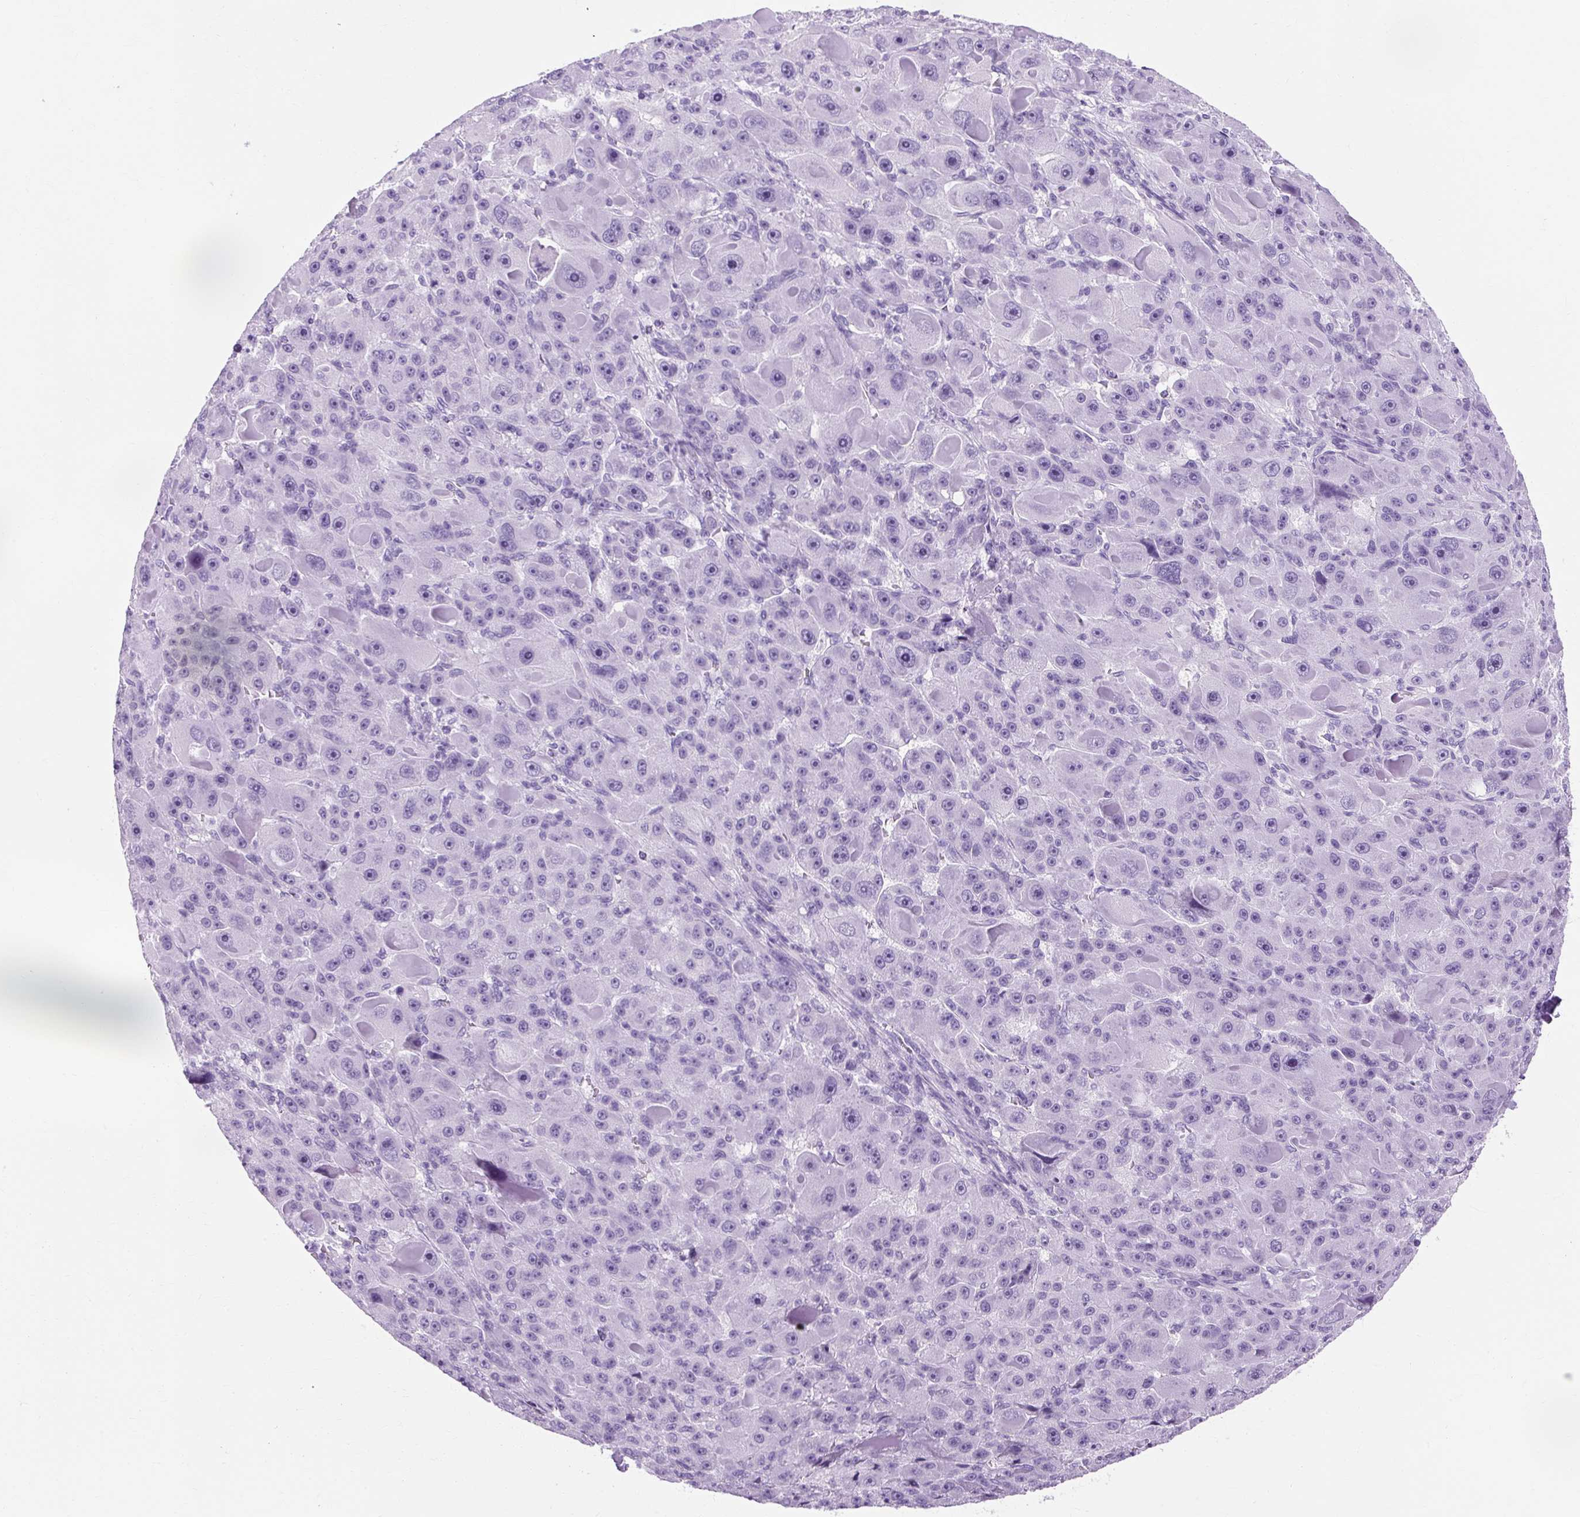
{"staining": {"intensity": "negative", "quantity": "none", "location": "none"}, "tissue": "liver cancer", "cell_type": "Tumor cells", "image_type": "cancer", "snomed": [{"axis": "morphology", "description": "Carcinoma, Hepatocellular, NOS"}, {"axis": "topography", "description": "Liver"}], "caption": "Immunohistochemistry (IHC) histopathology image of neoplastic tissue: human liver cancer (hepatocellular carcinoma) stained with DAB (3,3'-diaminobenzidine) displays no significant protein staining in tumor cells.", "gene": "TMEM89", "patient": {"sex": "male", "age": 76}}